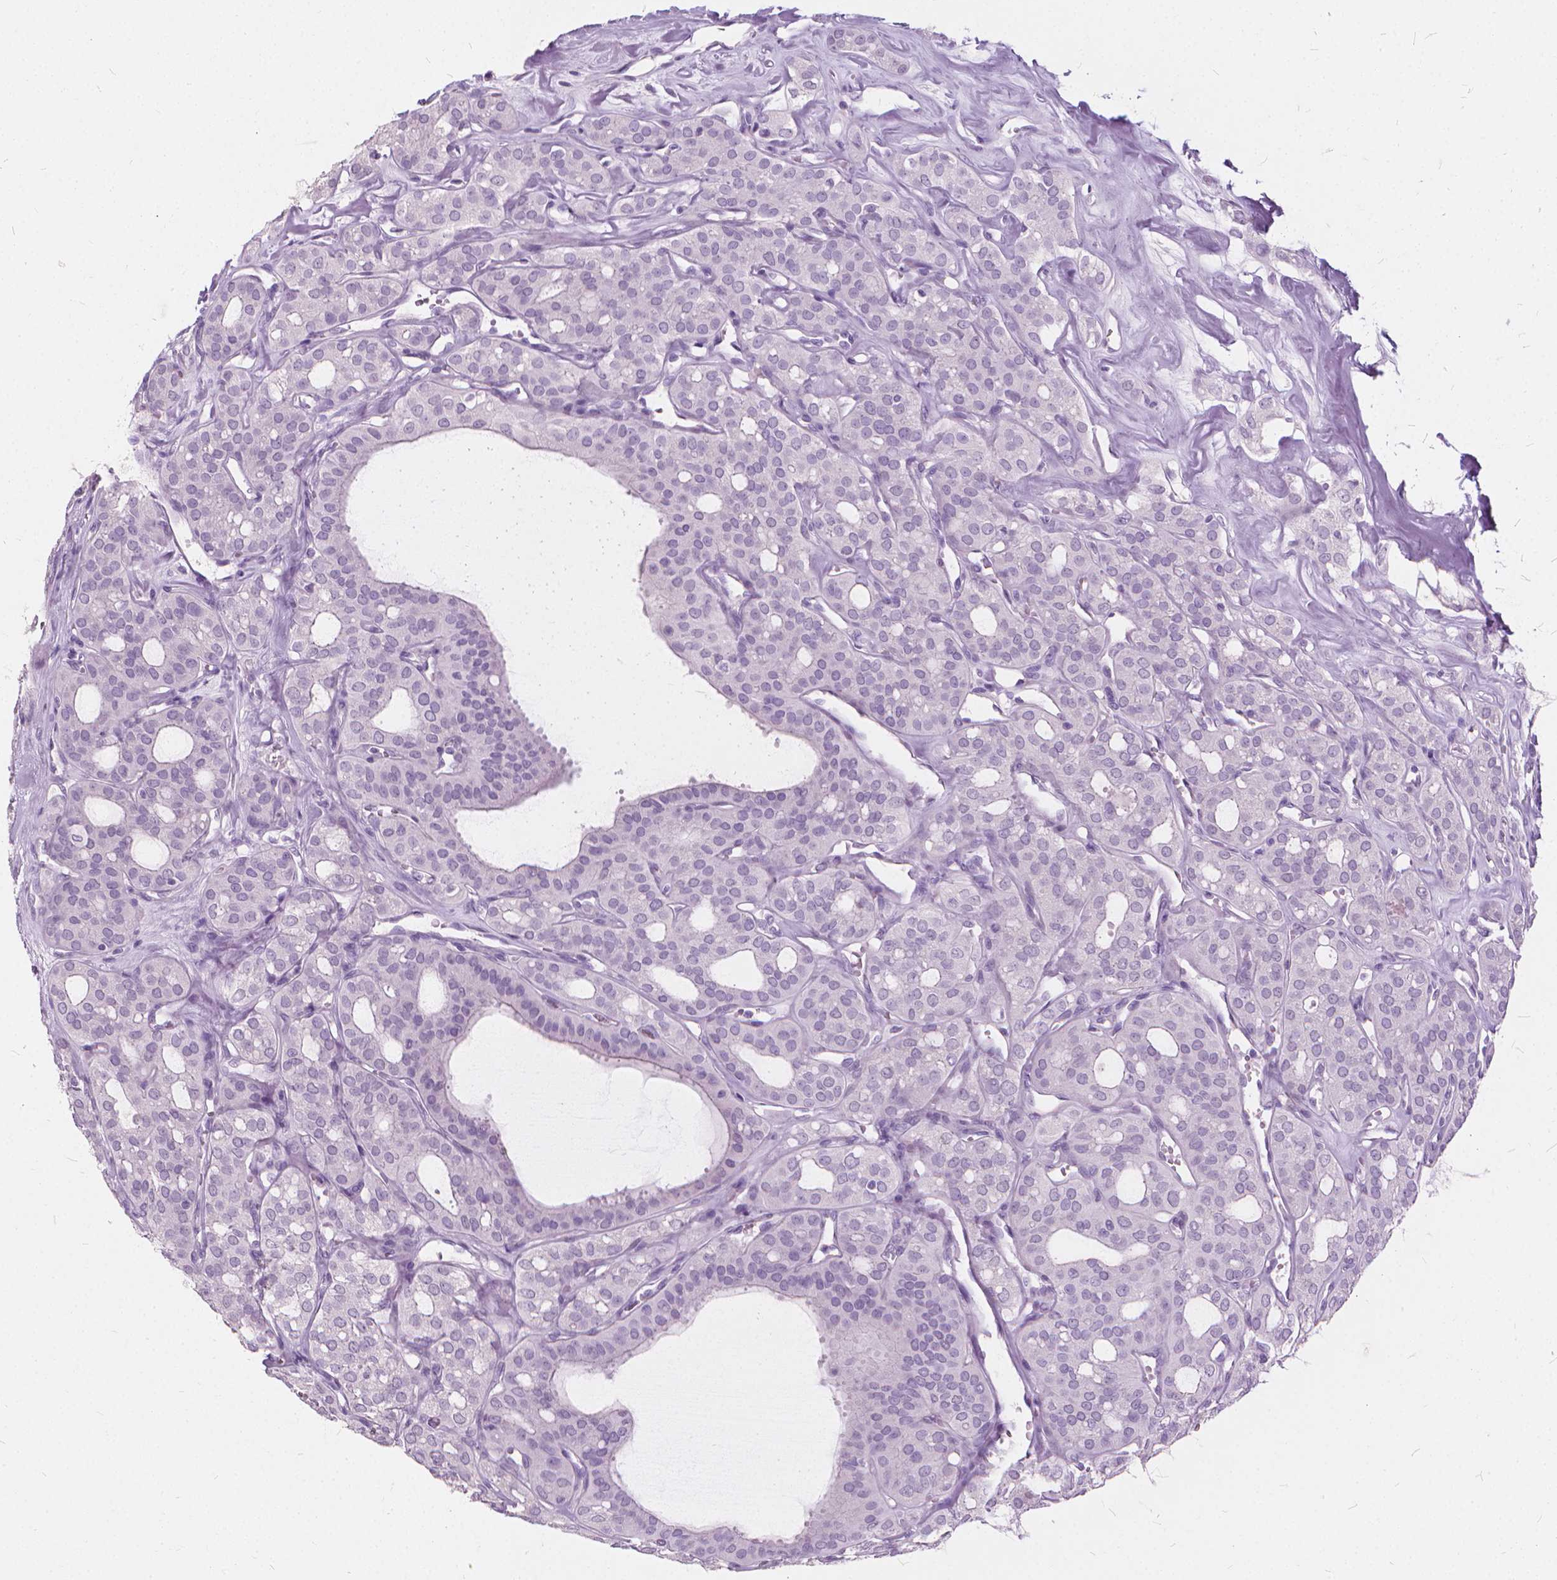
{"staining": {"intensity": "negative", "quantity": "none", "location": "none"}, "tissue": "thyroid cancer", "cell_type": "Tumor cells", "image_type": "cancer", "snomed": [{"axis": "morphology", "description": "Follicular adenoma carcinoma, NOS"}, {"axis": "topography", "description": "Thyroid gland"}], "caption": "Immunohistochemistry (IHC) image of thyroid follicular adenoma carcinoma stained for a protein (brown), which demonstrates no positivity in tumor cells. (Immunohistochemistry (IHC), brightfield microscopy, high magnification).", "gene": "DNM1", "patient": {"sex": "male", "age": 75}}